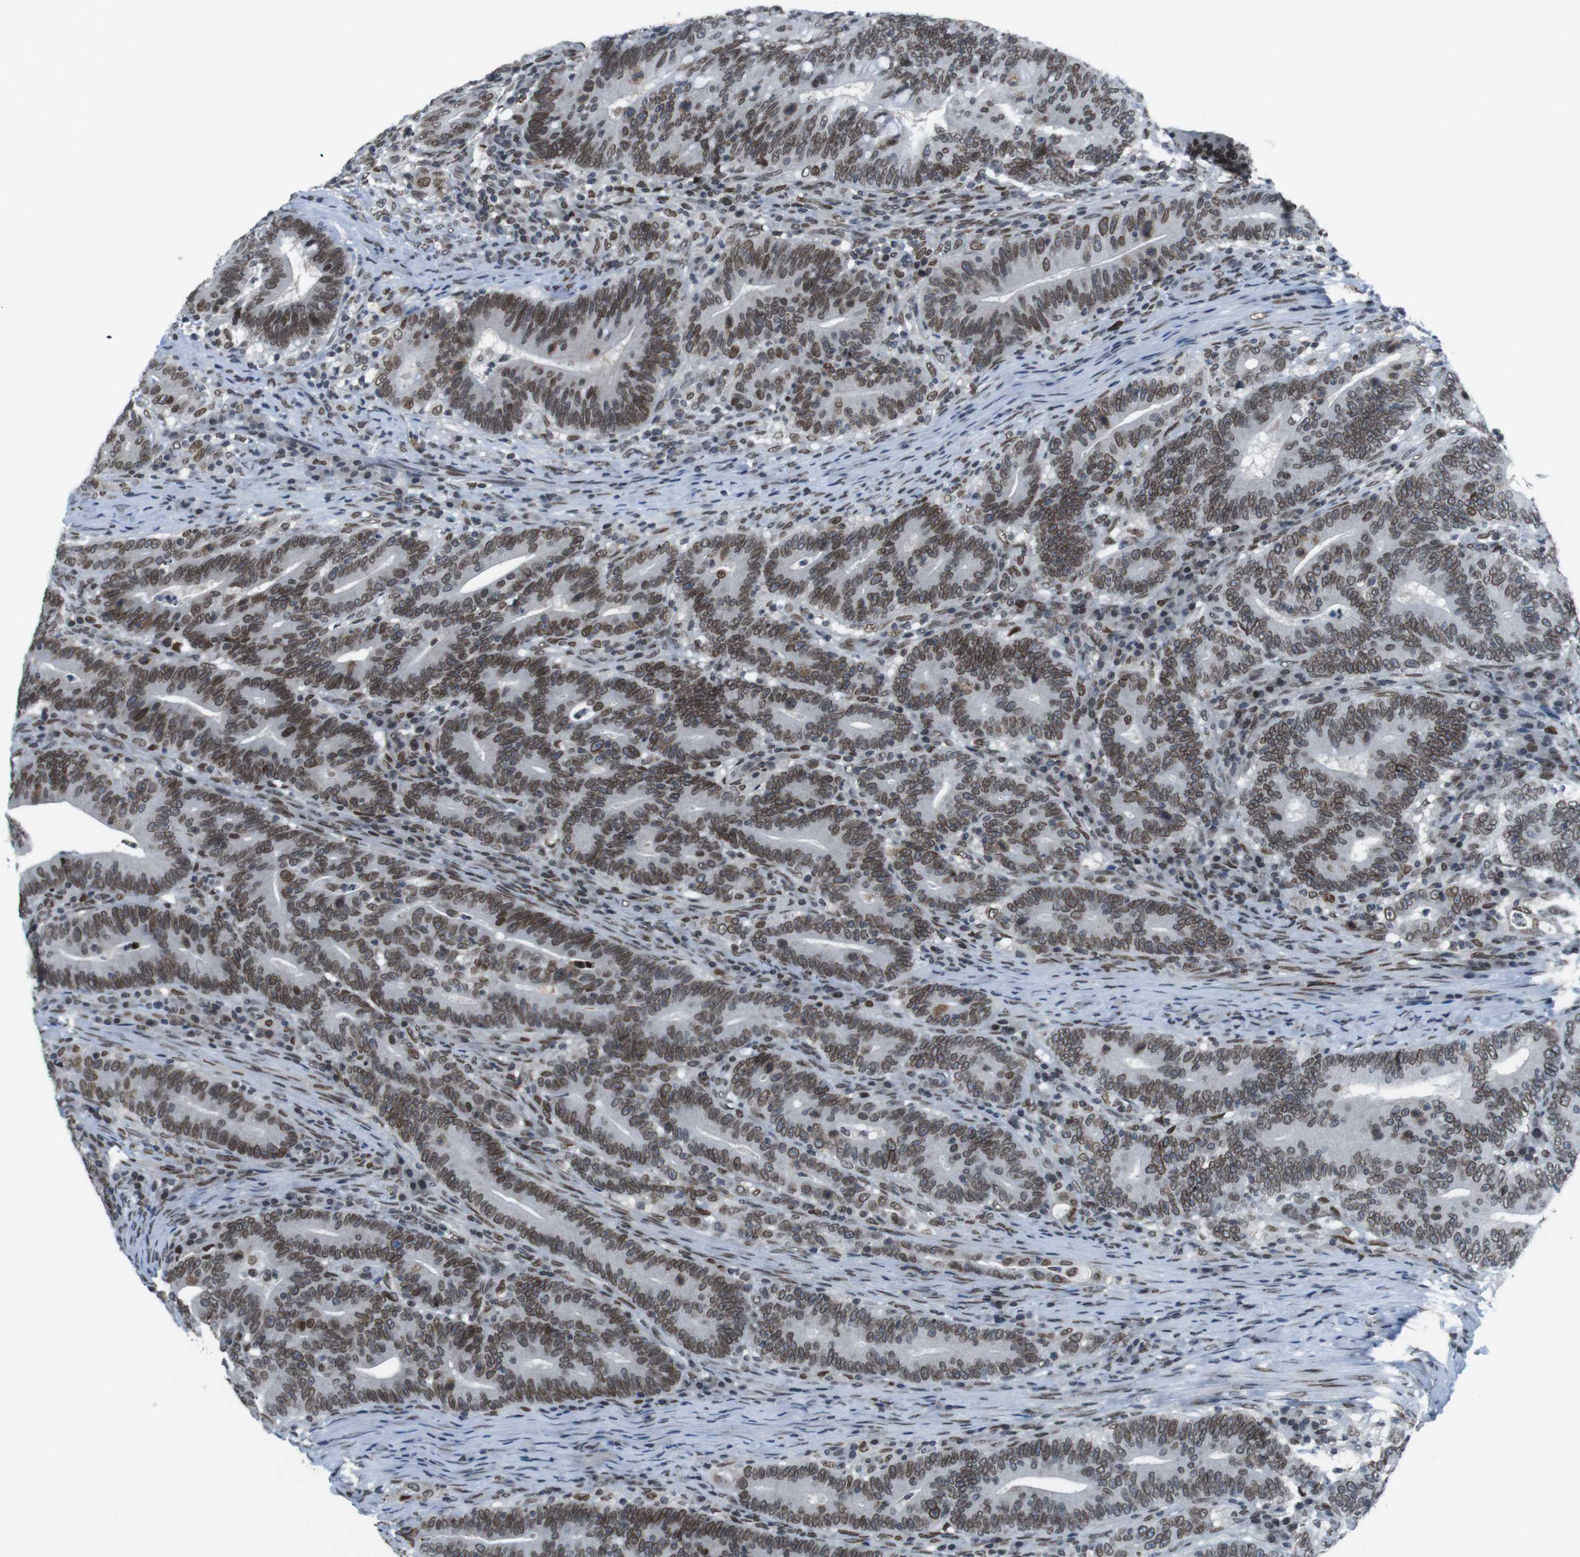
{"staining": {"intensity": "moderate", "quantity": ">75%", "location": "cytoplasmic/membranous,nuclear"}, "tissue": "colorectal cancer", "cell_type": "Tumor cells", "image_type": "cancer", "snomed": [{"axis": "morphology", "description": "Normal tissue, NOS"}, {"axis": "morphology", "description": "Adenocarcinoma, NOS"}, {"axis": "topography", "description": "Colon"}], "caption": "Human colorectal cancer stained for a protein (brown) displays moderate cytoplasmic/membranous and nuclear positive expression in about >75% of tumor cells.", "gene": "MAD1L1", "patient": {"sex": "female", "age": 66}}